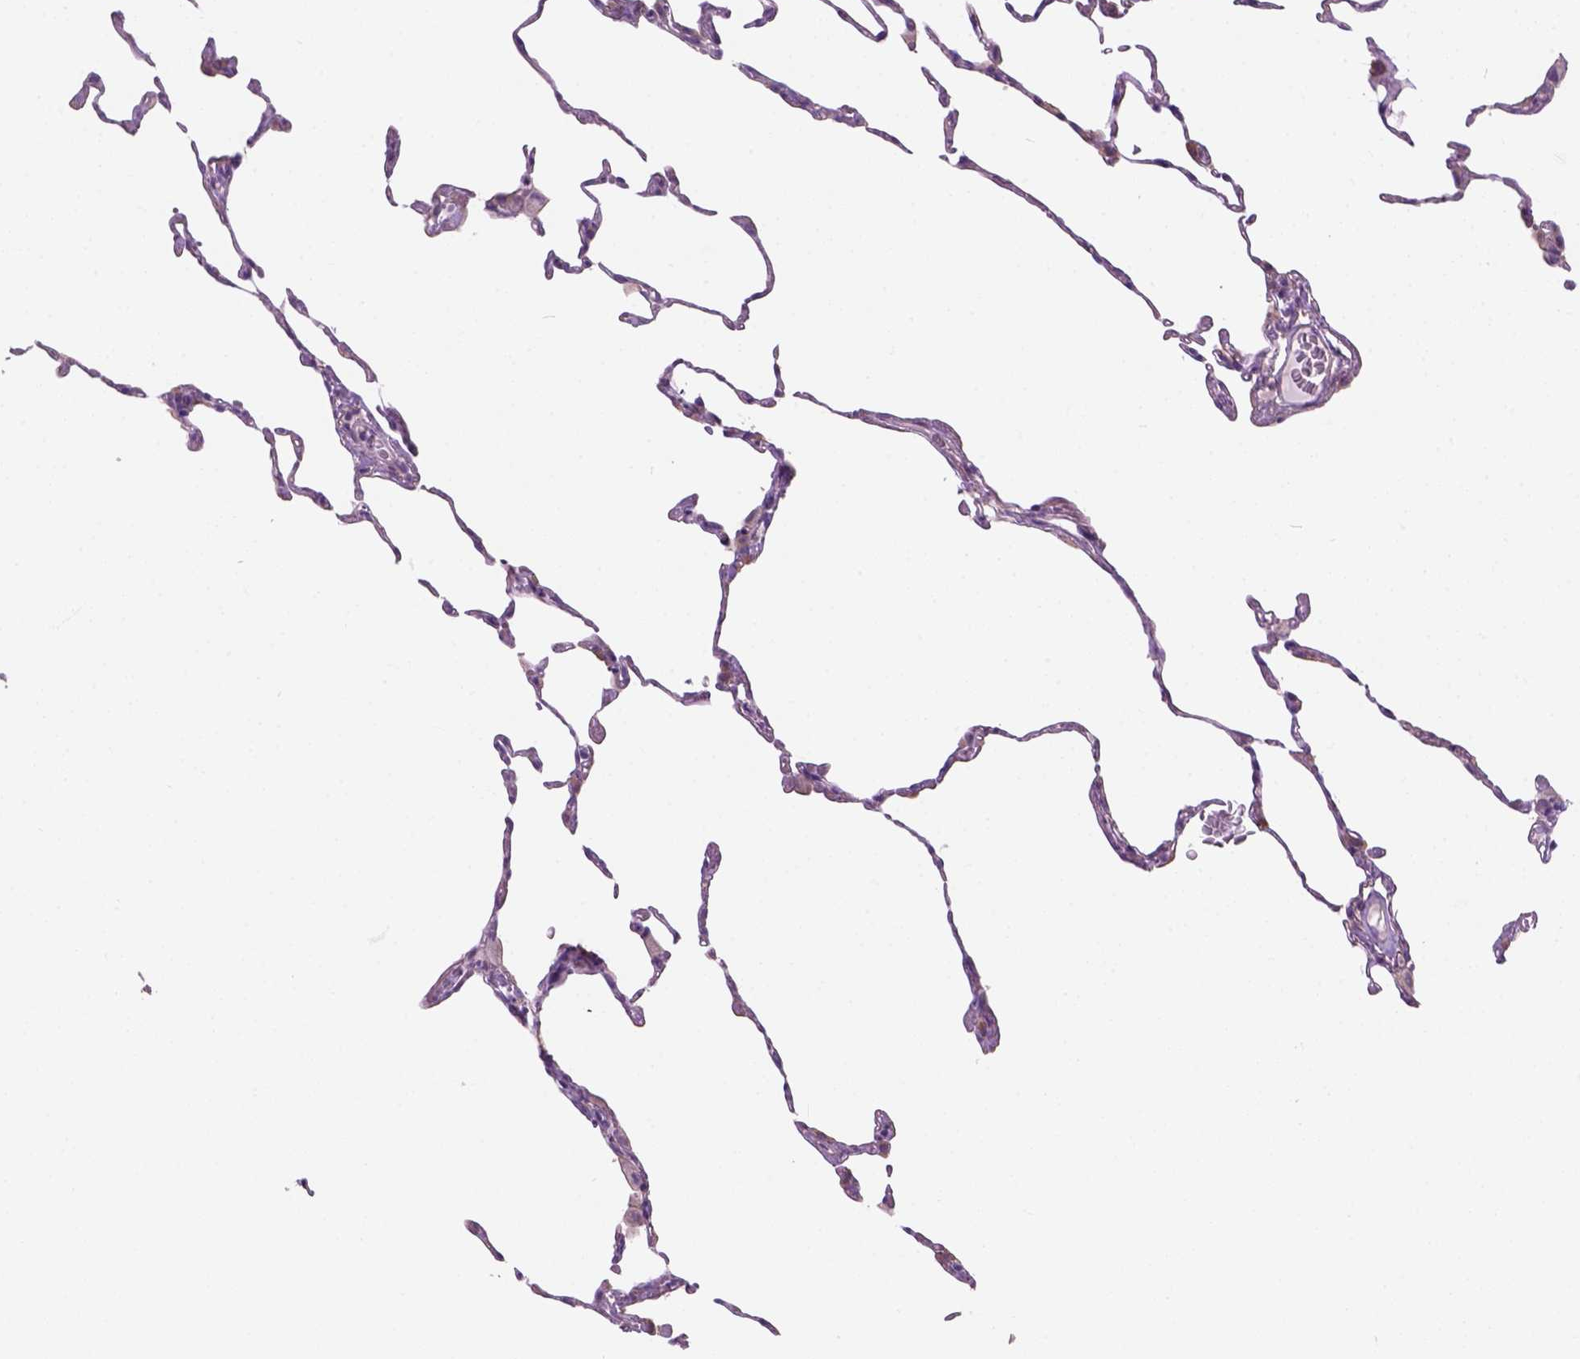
{"staining": {"intensity": "weak", "quantity": "25%-75%", "location": "cytoplasmic/membranous"}, "tissue": "lung", "cell_type": "Alveolar cells", "image_type": "normal", "snomed": [{"axis": "morphology", "description": "Normal tissue, NOS"}, {"axis": "topography", "description": "Lung"}], "caption": "IHC histopathology image of normal human lung stained for a protein (brown), which reveals low levels of weak cytoplasmic/membranous staining in about 25%-75% of alveolar cells.", "gene": "CD84", "patient": {"sex": "female", "age": 57}}